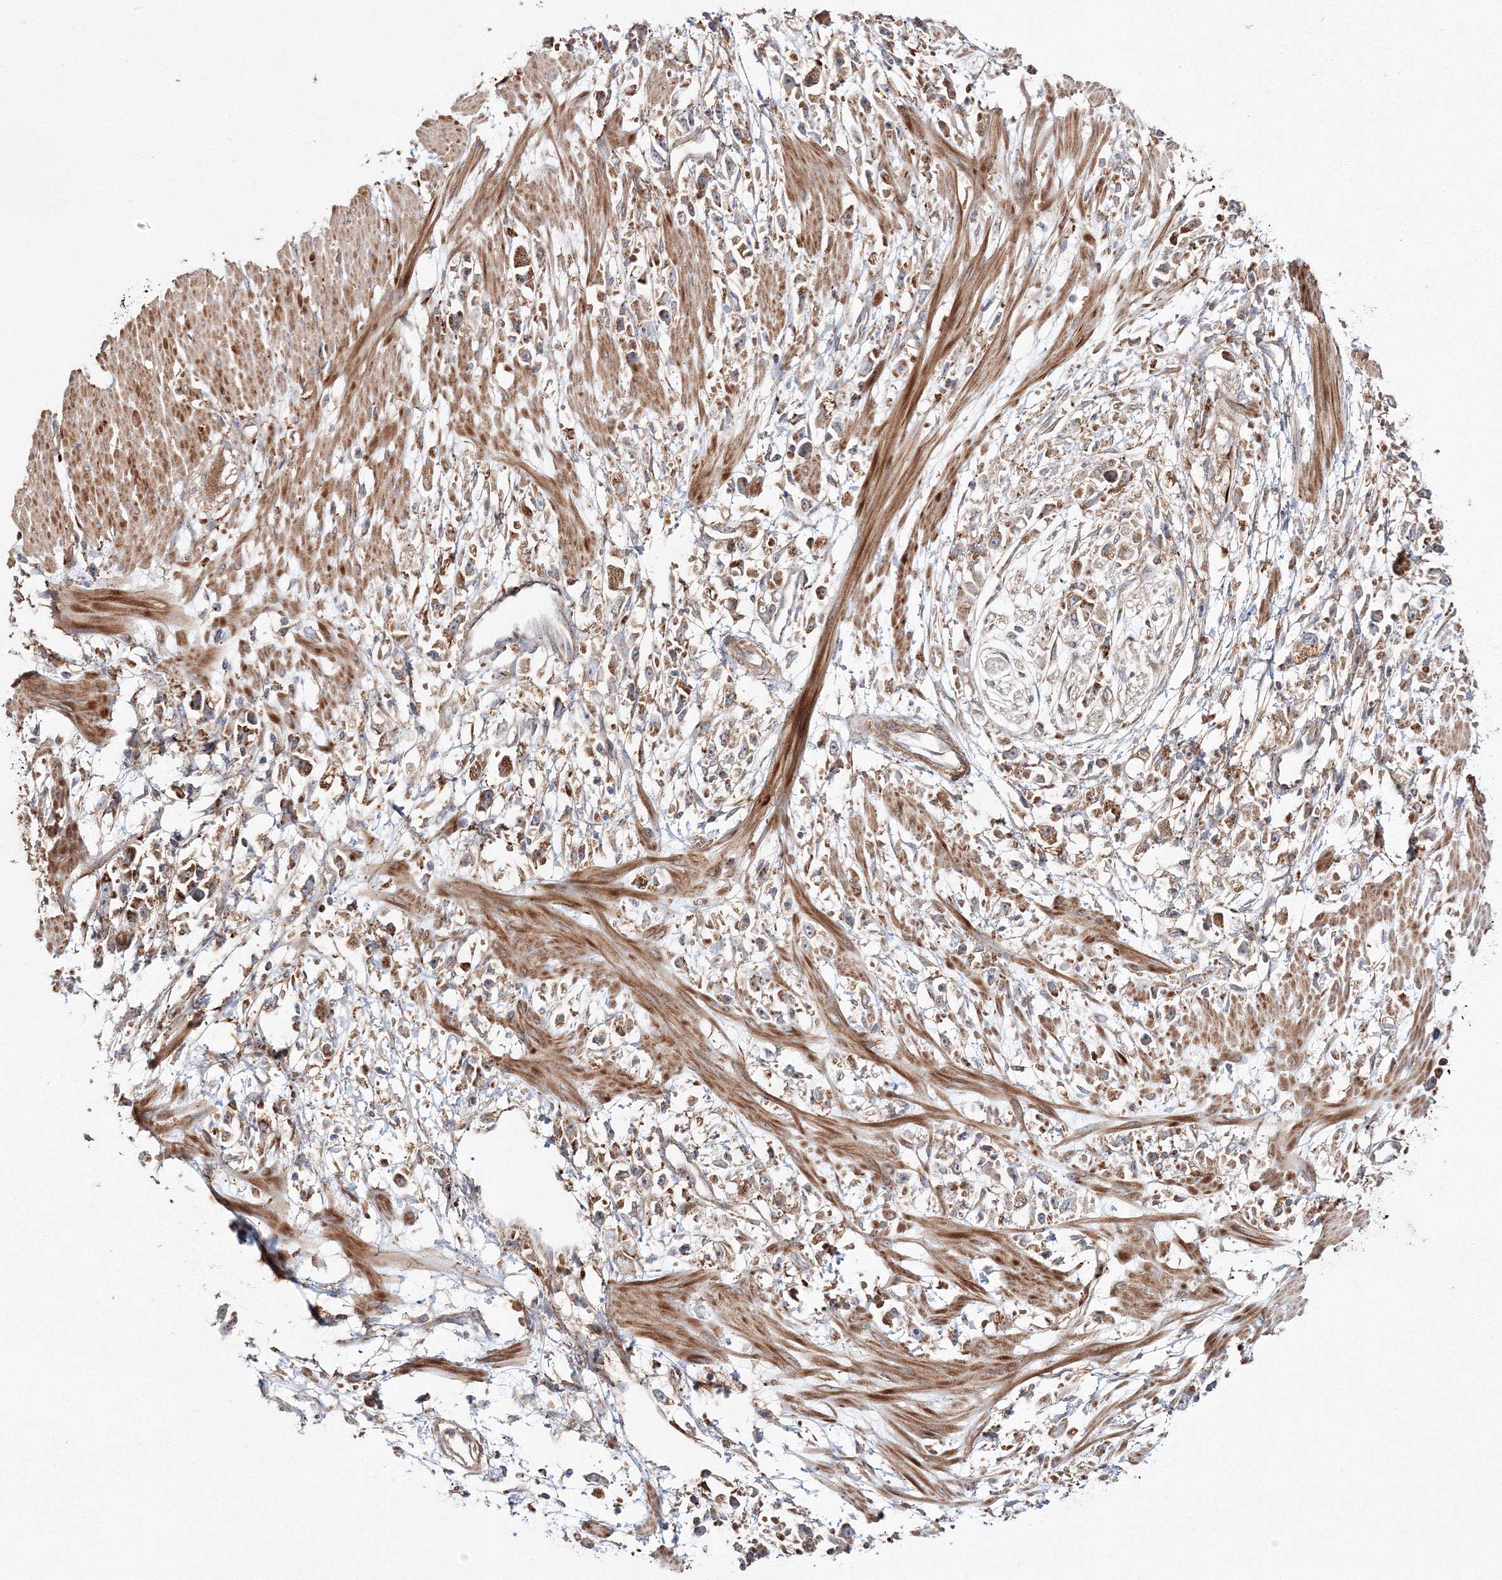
{"staining": {"intensity": "moderate", "quantity": ">75%", "location": "cytoplasmic/membranous"}, "tissue": "stomach cancer", "cell_type": "Tumor cells", "image_type": "cancer", "snomed": [{"axis": "morphology", "description": "Adenocarcinoma, NOS"}, {"axis": "topography", "description": "Stomach"}], "caption": "The histopathology image shows staining of adenocarcinoma (stomach), revealing moderate cytoplasmic/membranous protein staining (brown color) within tumor cells.", "gene": "DDO", "patient": {"sex": "female", "age": 59}}